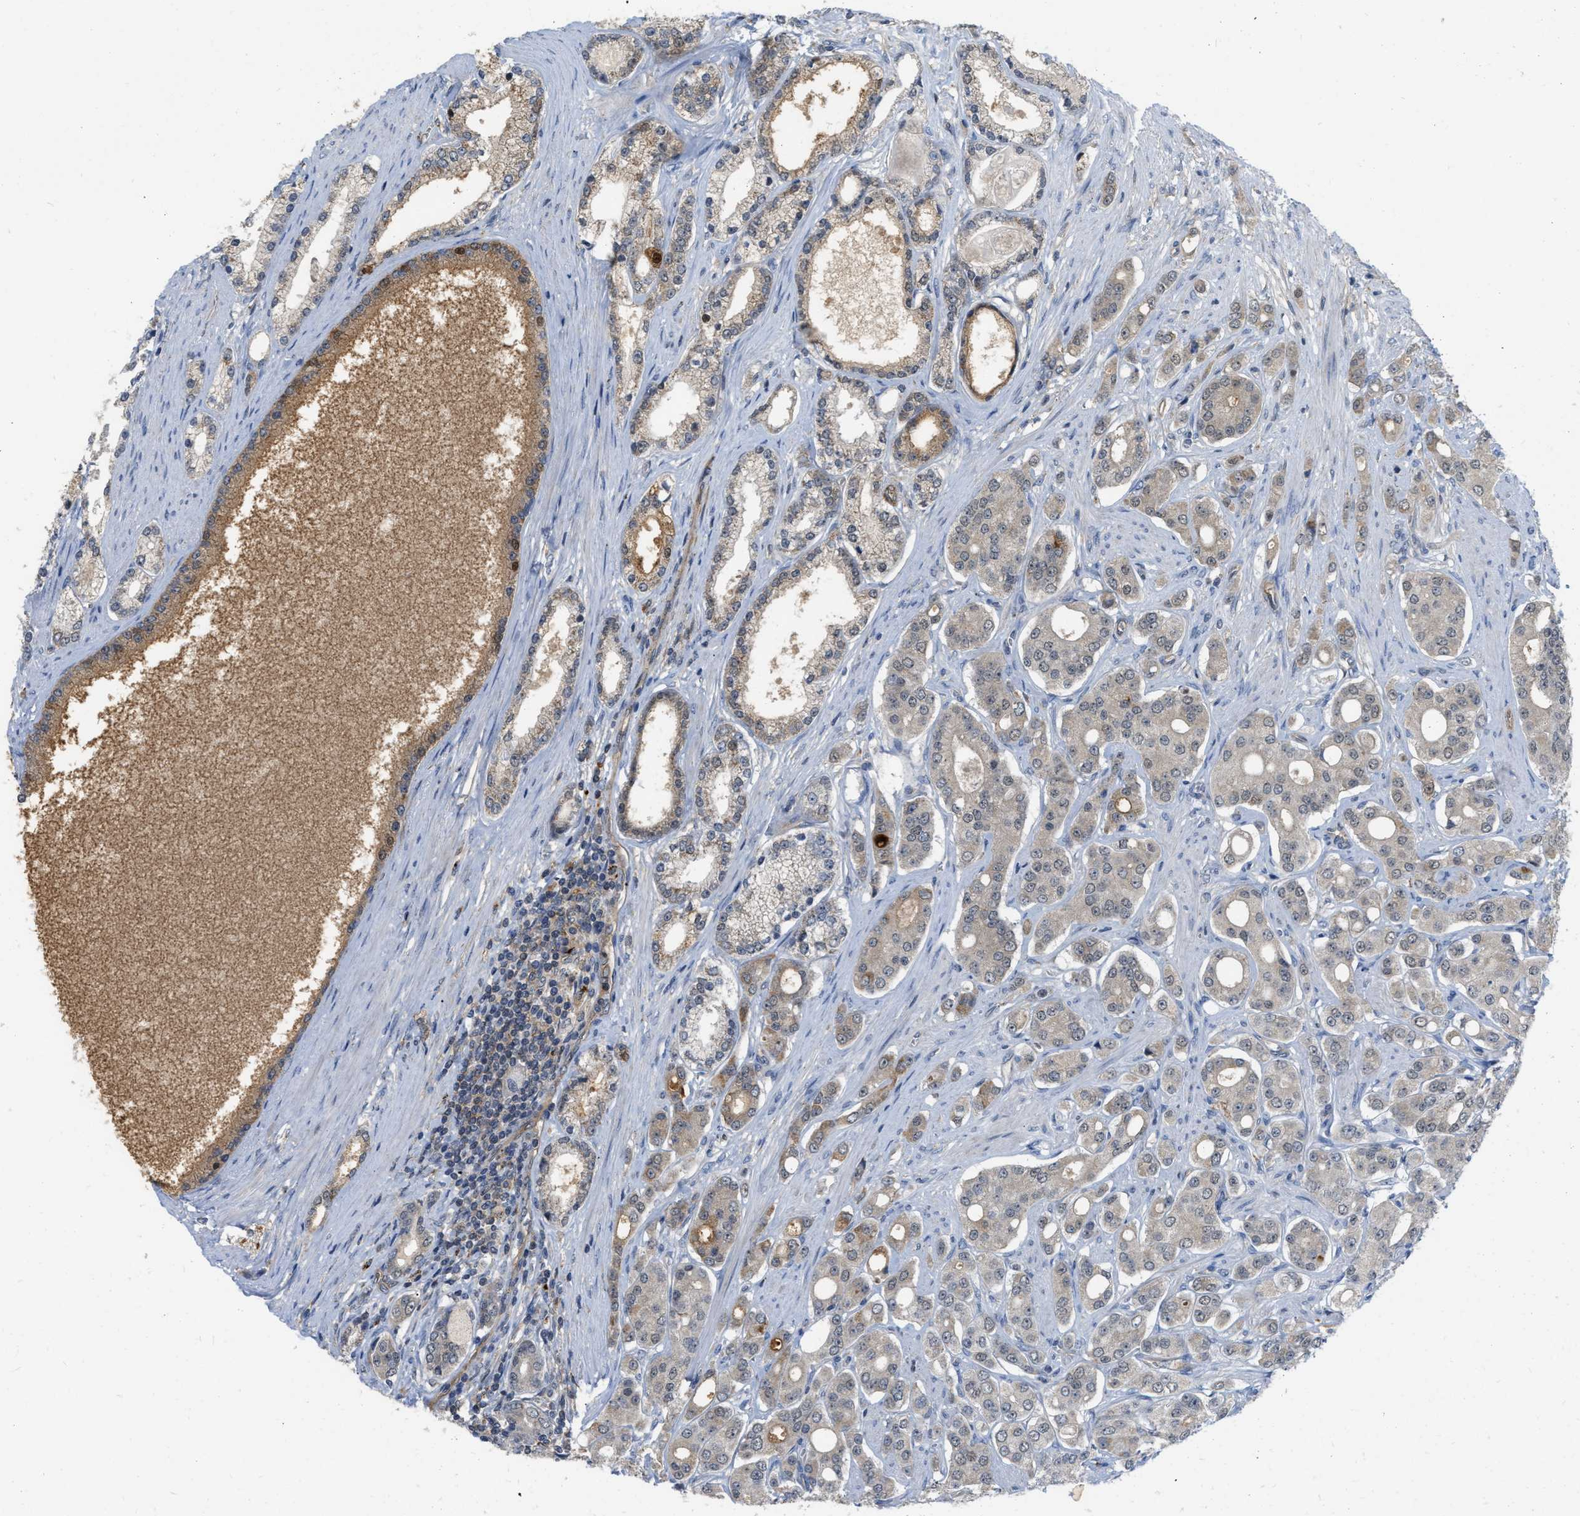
{"staining": {"intensity": "negative", "quantity": "none", "location": "none"}, "tissue": "prostate cancer", "cell_type": "Tumor cells", "image_type": "cancer", "snomed": [{"axis": "morphology", "description": "Adenocarcinoma, High grade"}, {"axis": "topography", "description": "Prostate"}], "caption": "This is an immunohistochemistry image of adenocarcinoma (high-grade) (prostate). There is no expression in tumor cells.", "gene": "NAPEPLD", "patient": {"sex": "male", "age": 71}}